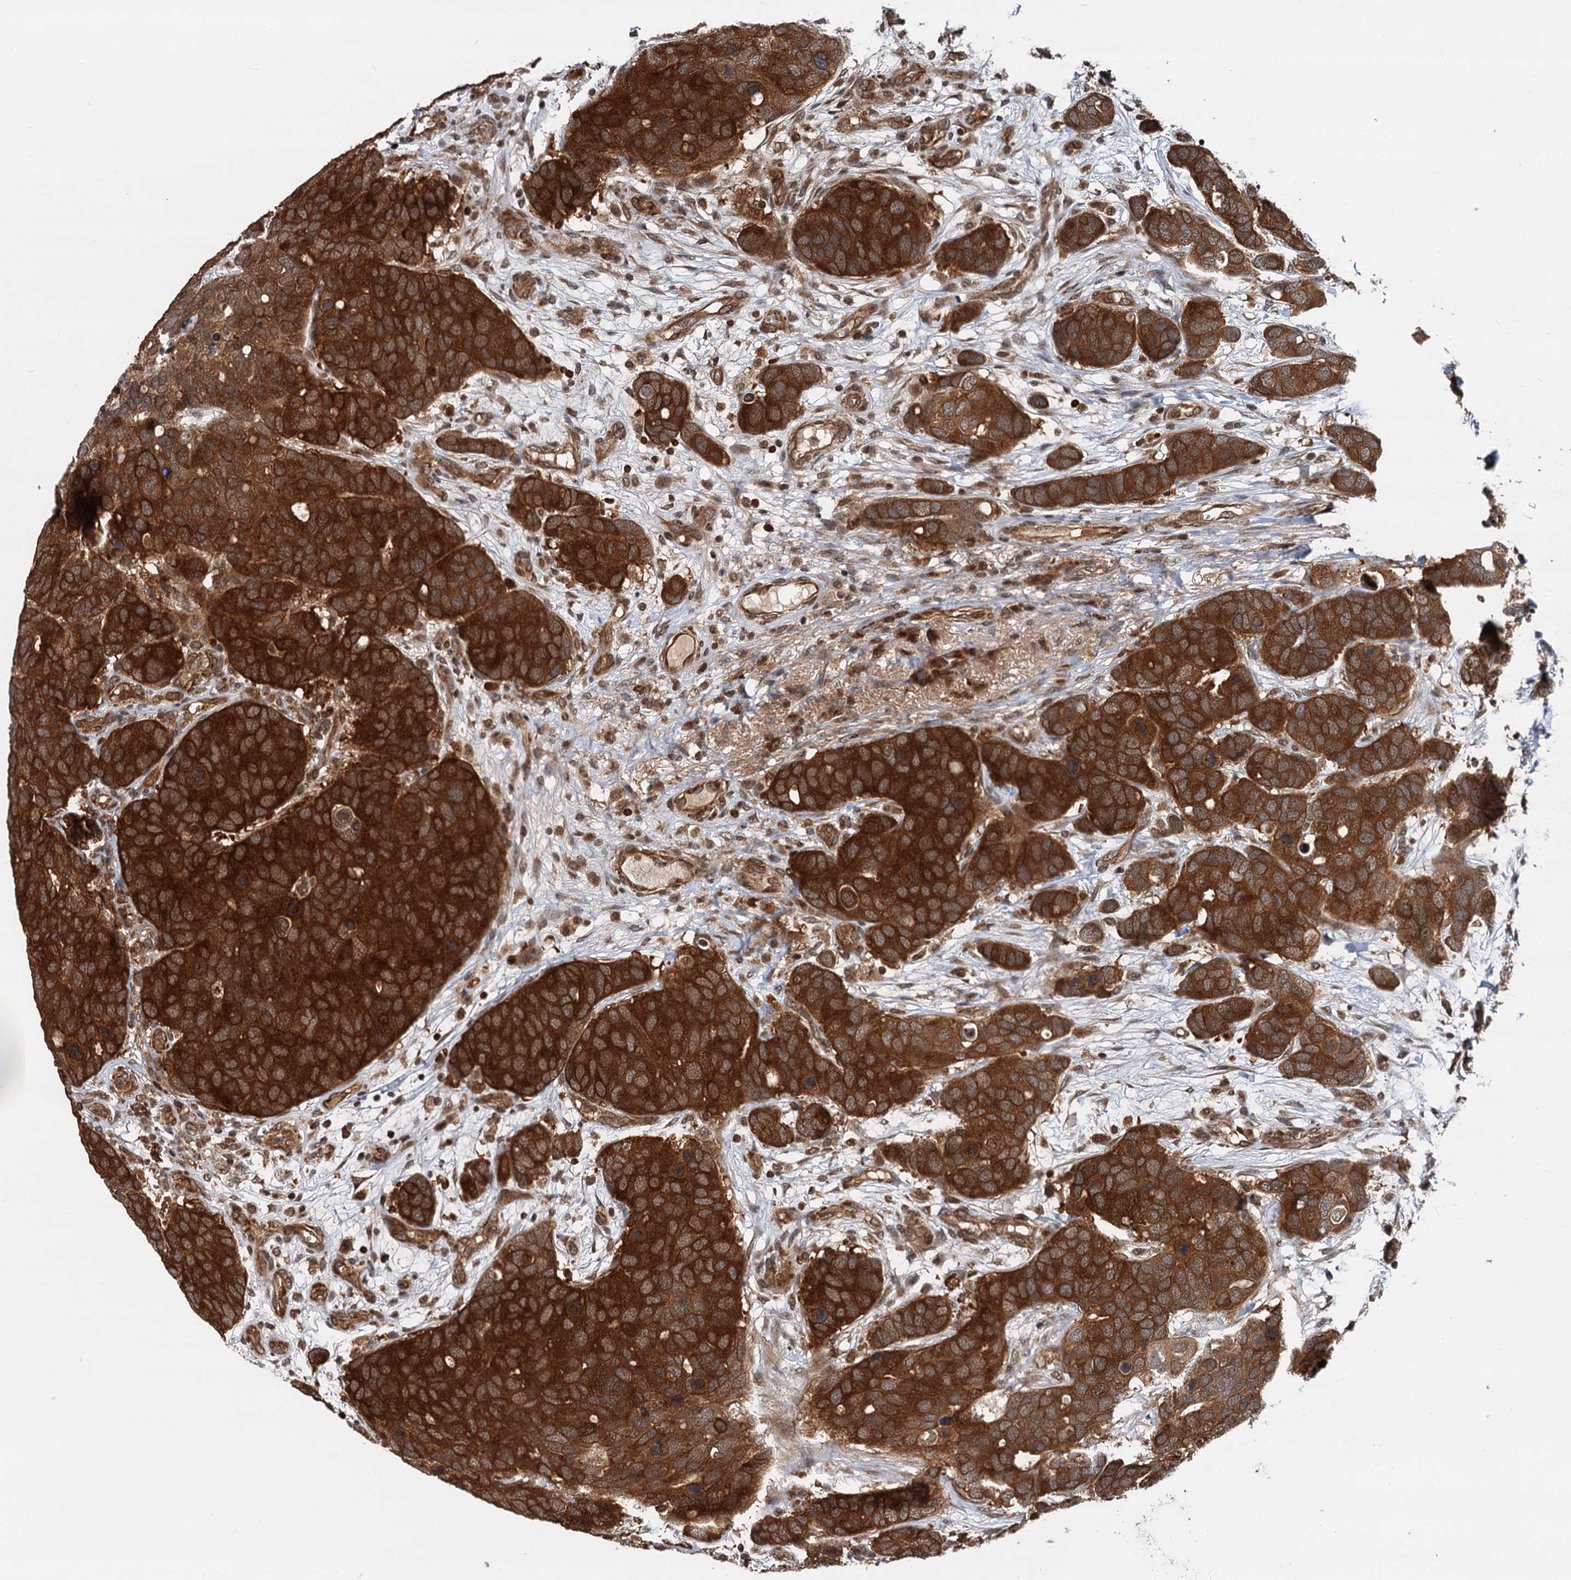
{"staining": {"intensity": "strong", "quantity": ">75%", "location": "cytoplasmic/membranous,nuclear"}, "tissue": "breast cancer", "cell_type": "Tumor cells", "image_type": "cancer", "snomed": [{"axis": "morphology", "description": "Duct carcinoma"}, {"axis": "topography", "description": "Breast"}], "caption": "Strong cytoplasmic/membranous and nuclear staining is present in approximately >75% of tumor cells in infiltrating ductal carcinoma (breast).", "gene": "STUB1", "patient": {"sex": "female", "age": 83}}